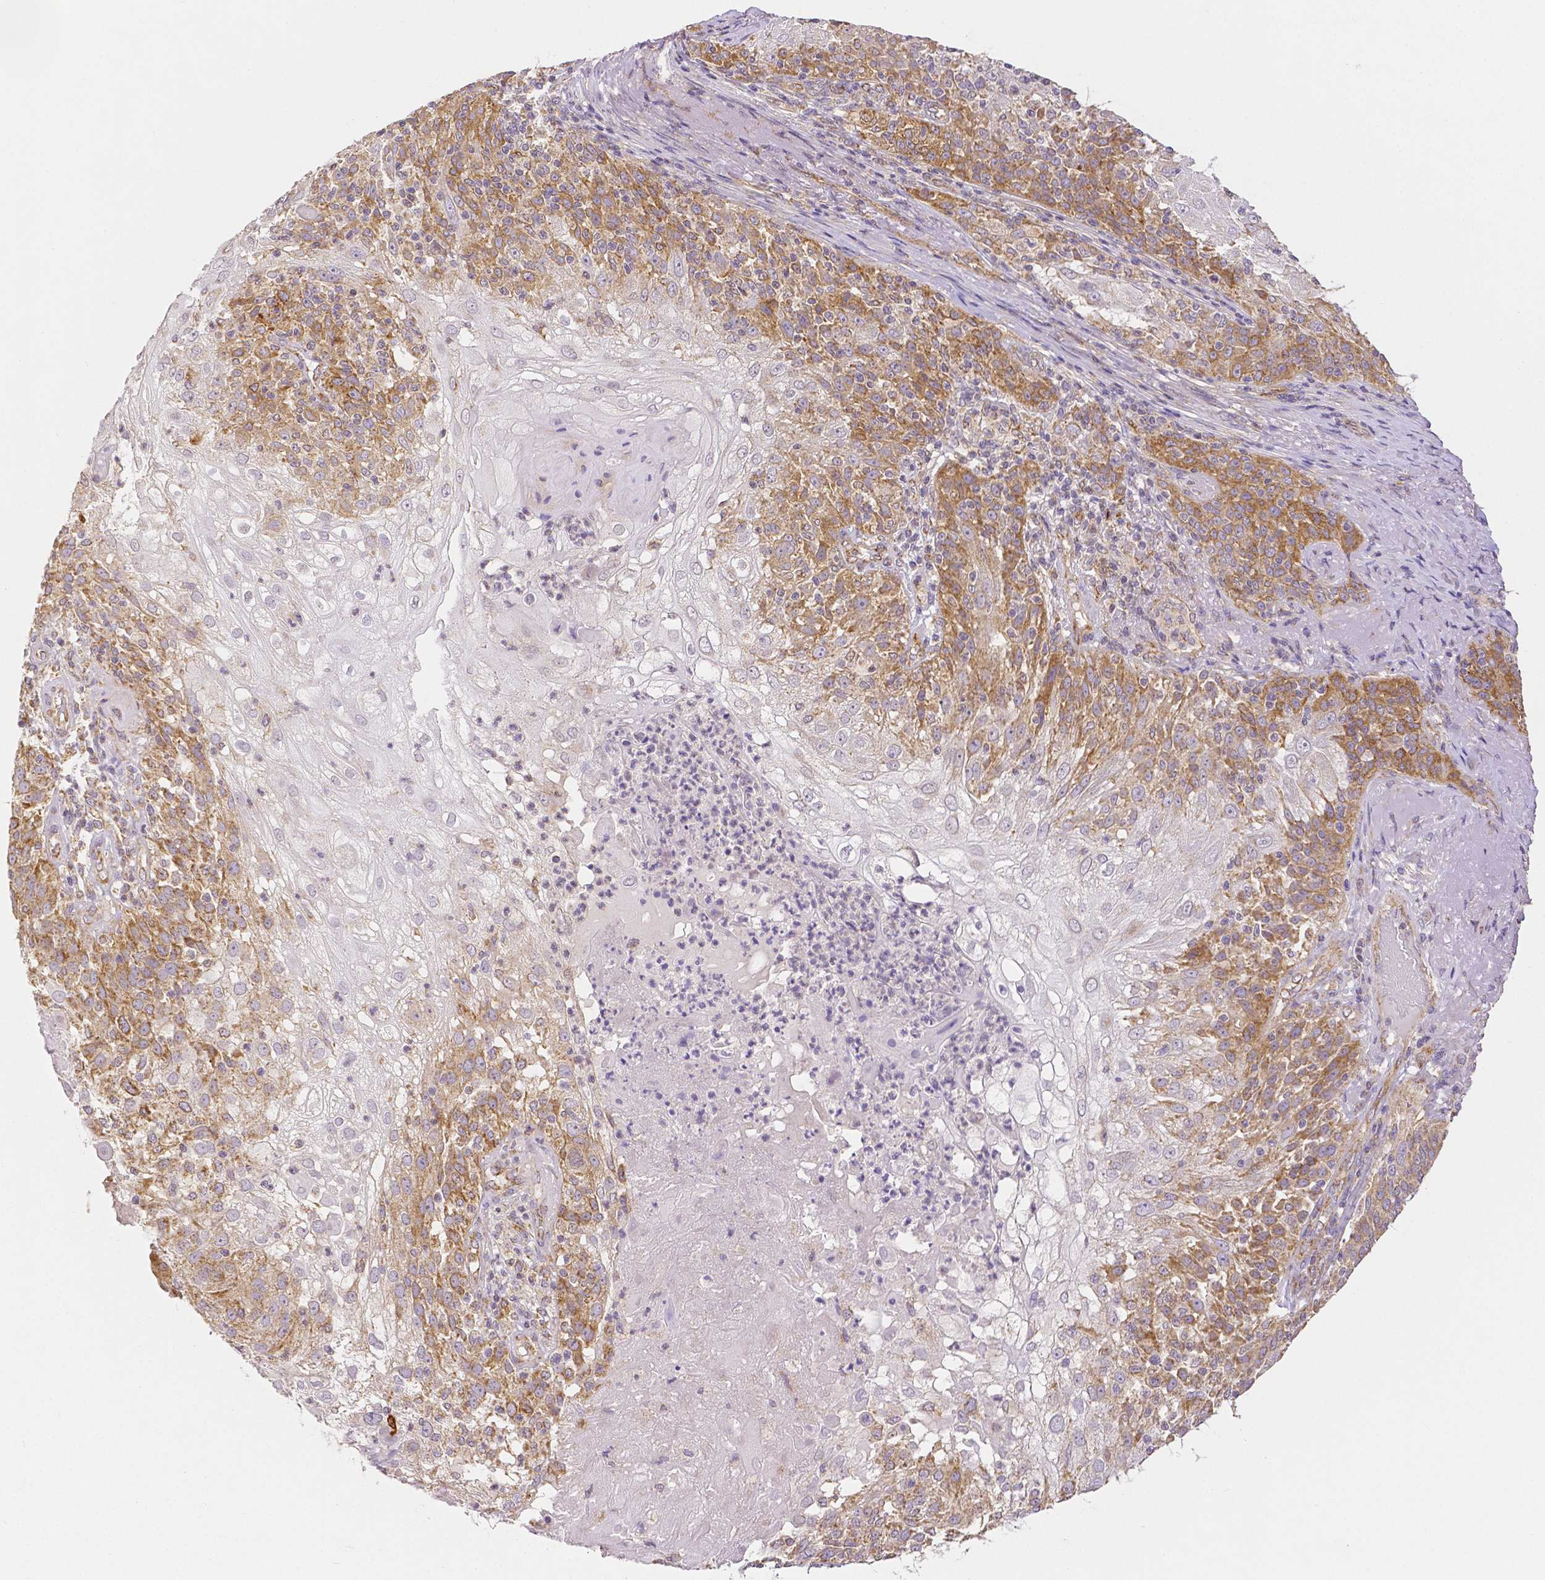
{"staining": {"intensity": "moderate", "quantity": "25%-75%", "location": "cytoplasmic/membranous"}, "tissue": "skin cancer", "cell_type": "Tumor cells", "image_type": "cancer", "snomed": [{"axis": "morphology", "description": "Normal tissue, NOS"}, {"axis": "morphology", "description": "Squamous cell carcinoma, NOS"}, {"axis": "topography", "description": "Skin"}], "caption": "Protein staining of squamous cell carcinoma (skin) tissue reveals moderate cytoplasmic/membranous staining in about 25%-75% of tumor cells.", "gene": "RHOT1", "patient": {"sex": "female", "age": 83}}